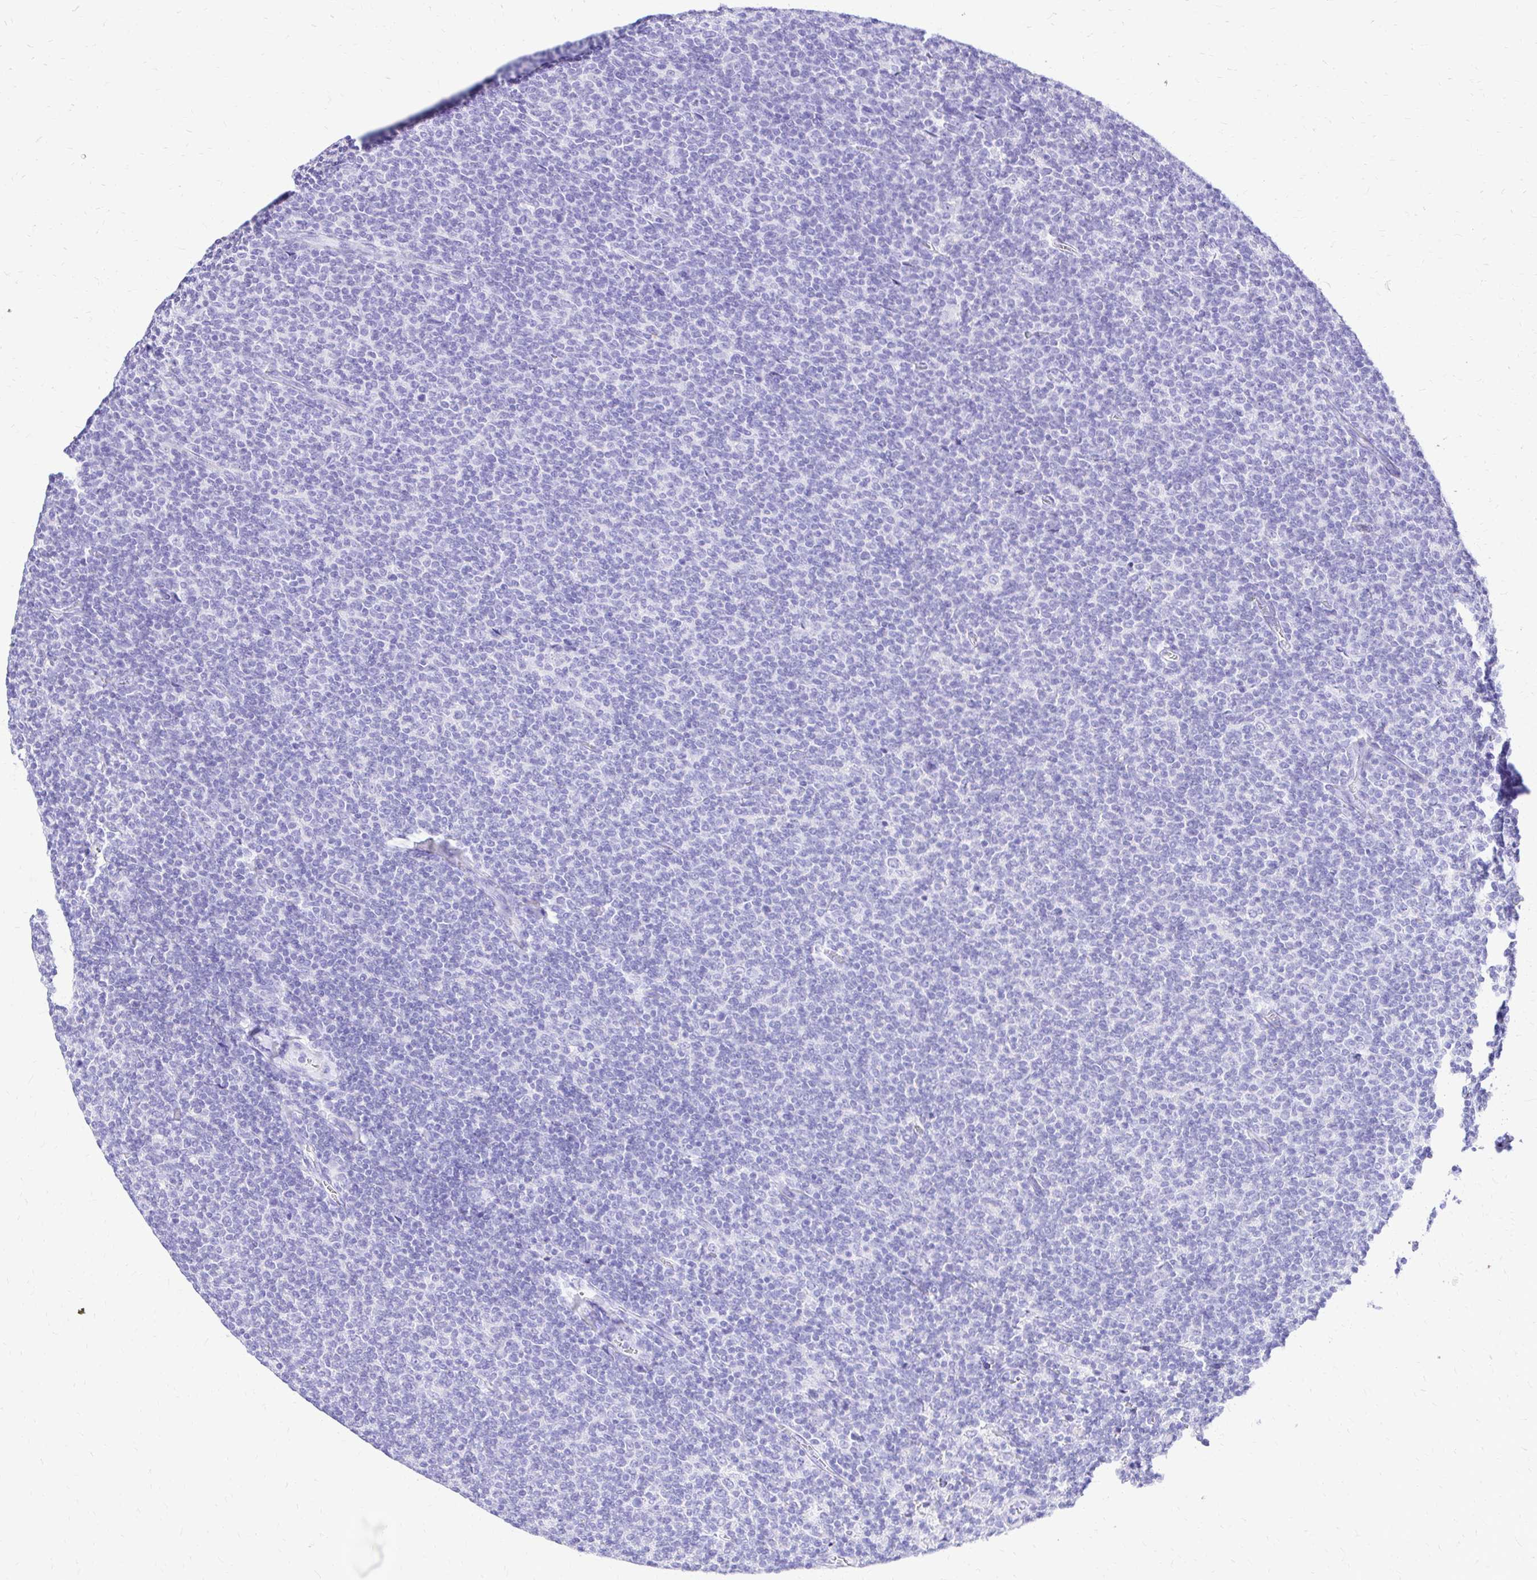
{"staining": {"intensity": "negative", "quantity": "none", "location": "none"}, "tissue": "lymphoma", "cell_type": "Tumor cells", "image_type": "cancer", "snomed": [{"axis": "morphology", "description": "Malignant lymphoma, non-Hodgkin's type, Low grade"}, {"axis": "topography", "description": "Lymph node"}], "caption": "Immunohistochemistry (IHC) histopathology image of lymphoma stained for a protein (brown), which shows no expression in tumor cells.", "gene": "S100G", "patient": {"sex": "male", "age": 52}}